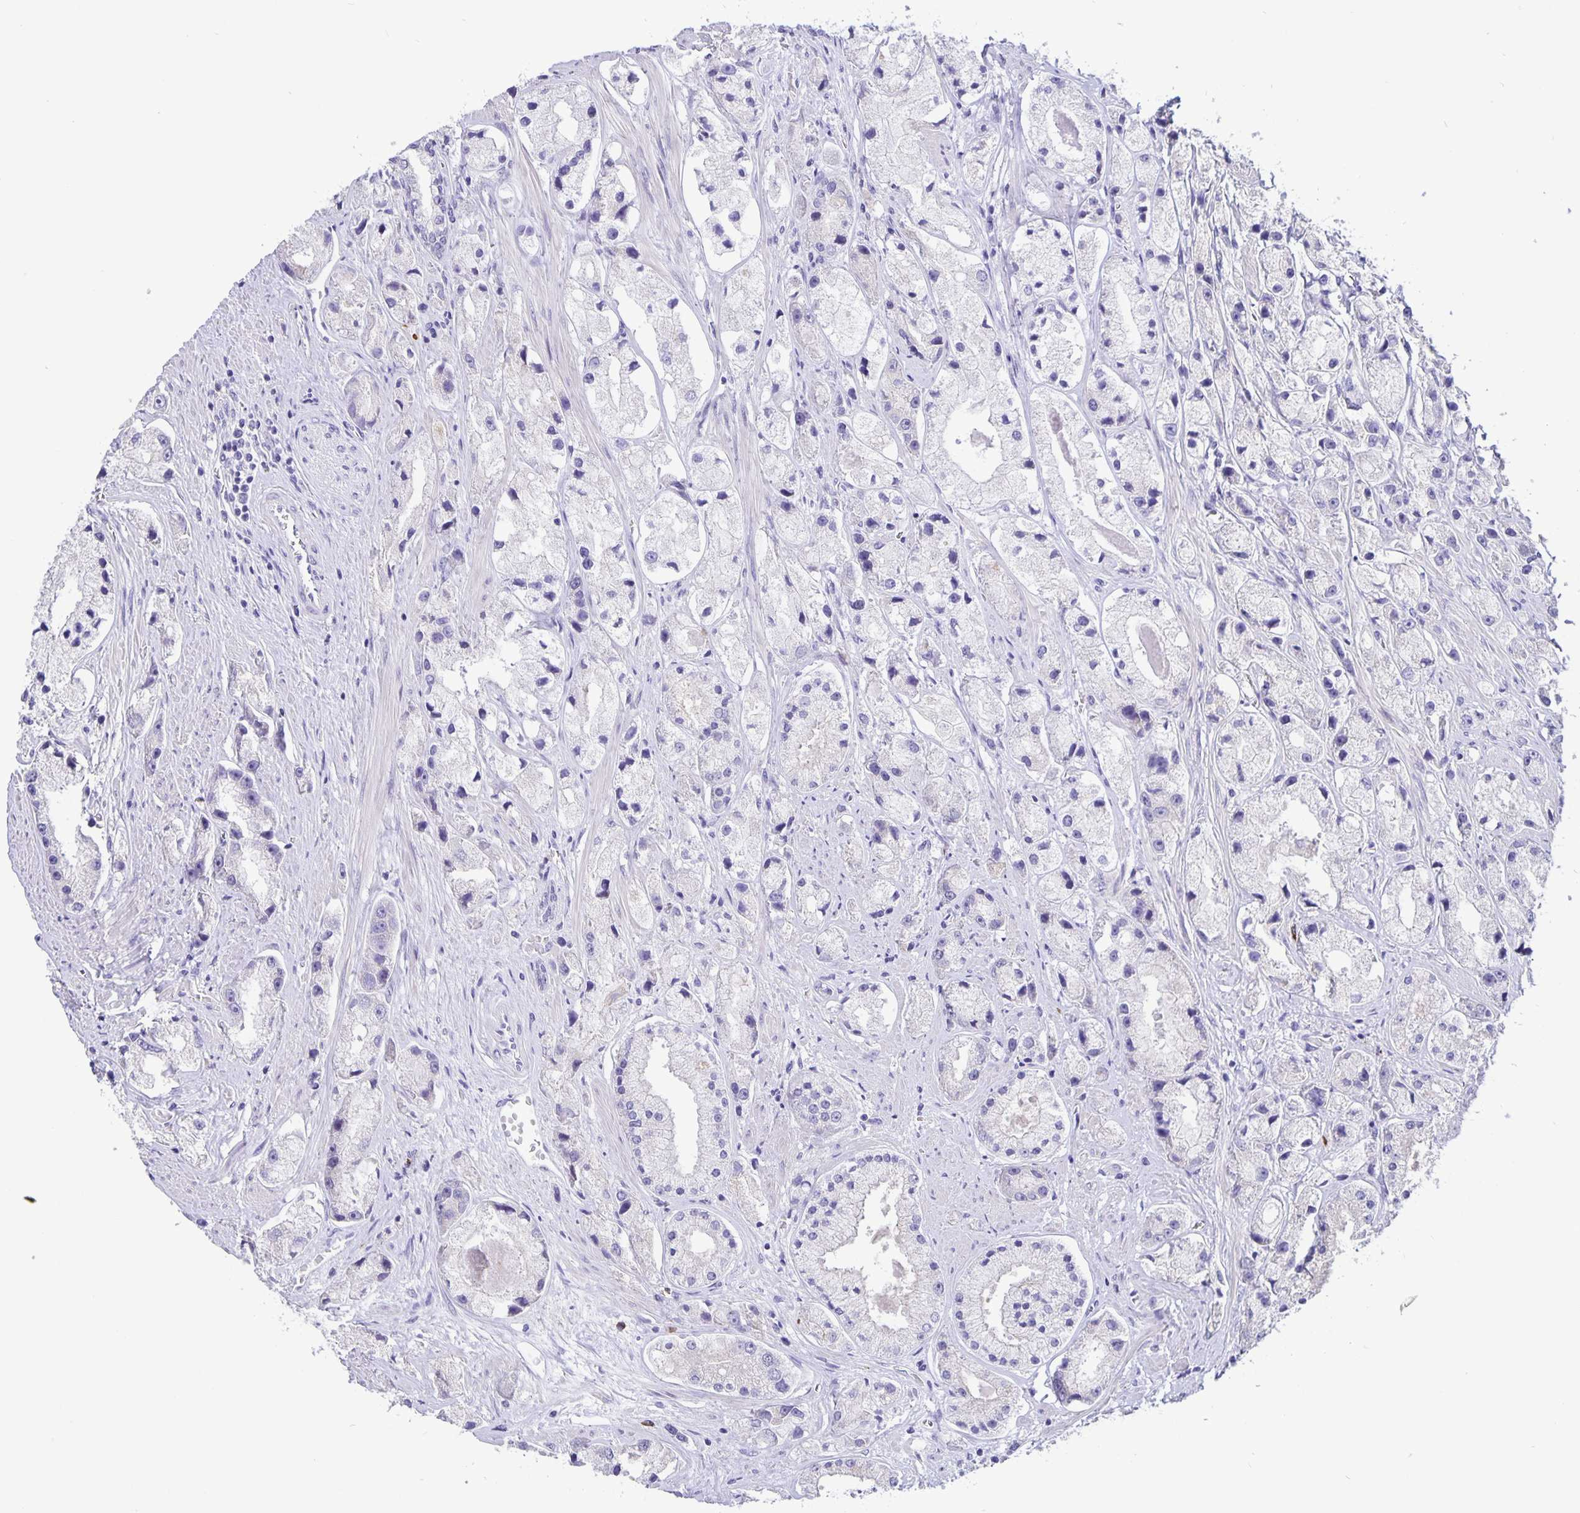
{"staining": {"intensity": "negative", "quantity": "none", "location": "none"}, "tissue": "prostate cancer", "cell_type": "Tumor cells", "image_type": "cancer", "snomed": [{"axis": "morphology", "description": "Adenocarcinoma, High grade"}, {"axis": "topography", "description": "Prostate"}], "caption": "This is a histopathology image of immunohistochemistry staining of prostate cancer, which shows no expression in tumor cells. (Immunohistochemistry (ihc), brightfield microscopy, high magnification).", "gene": "ERMN", "patient": {"sex": "male", "age": 67}}